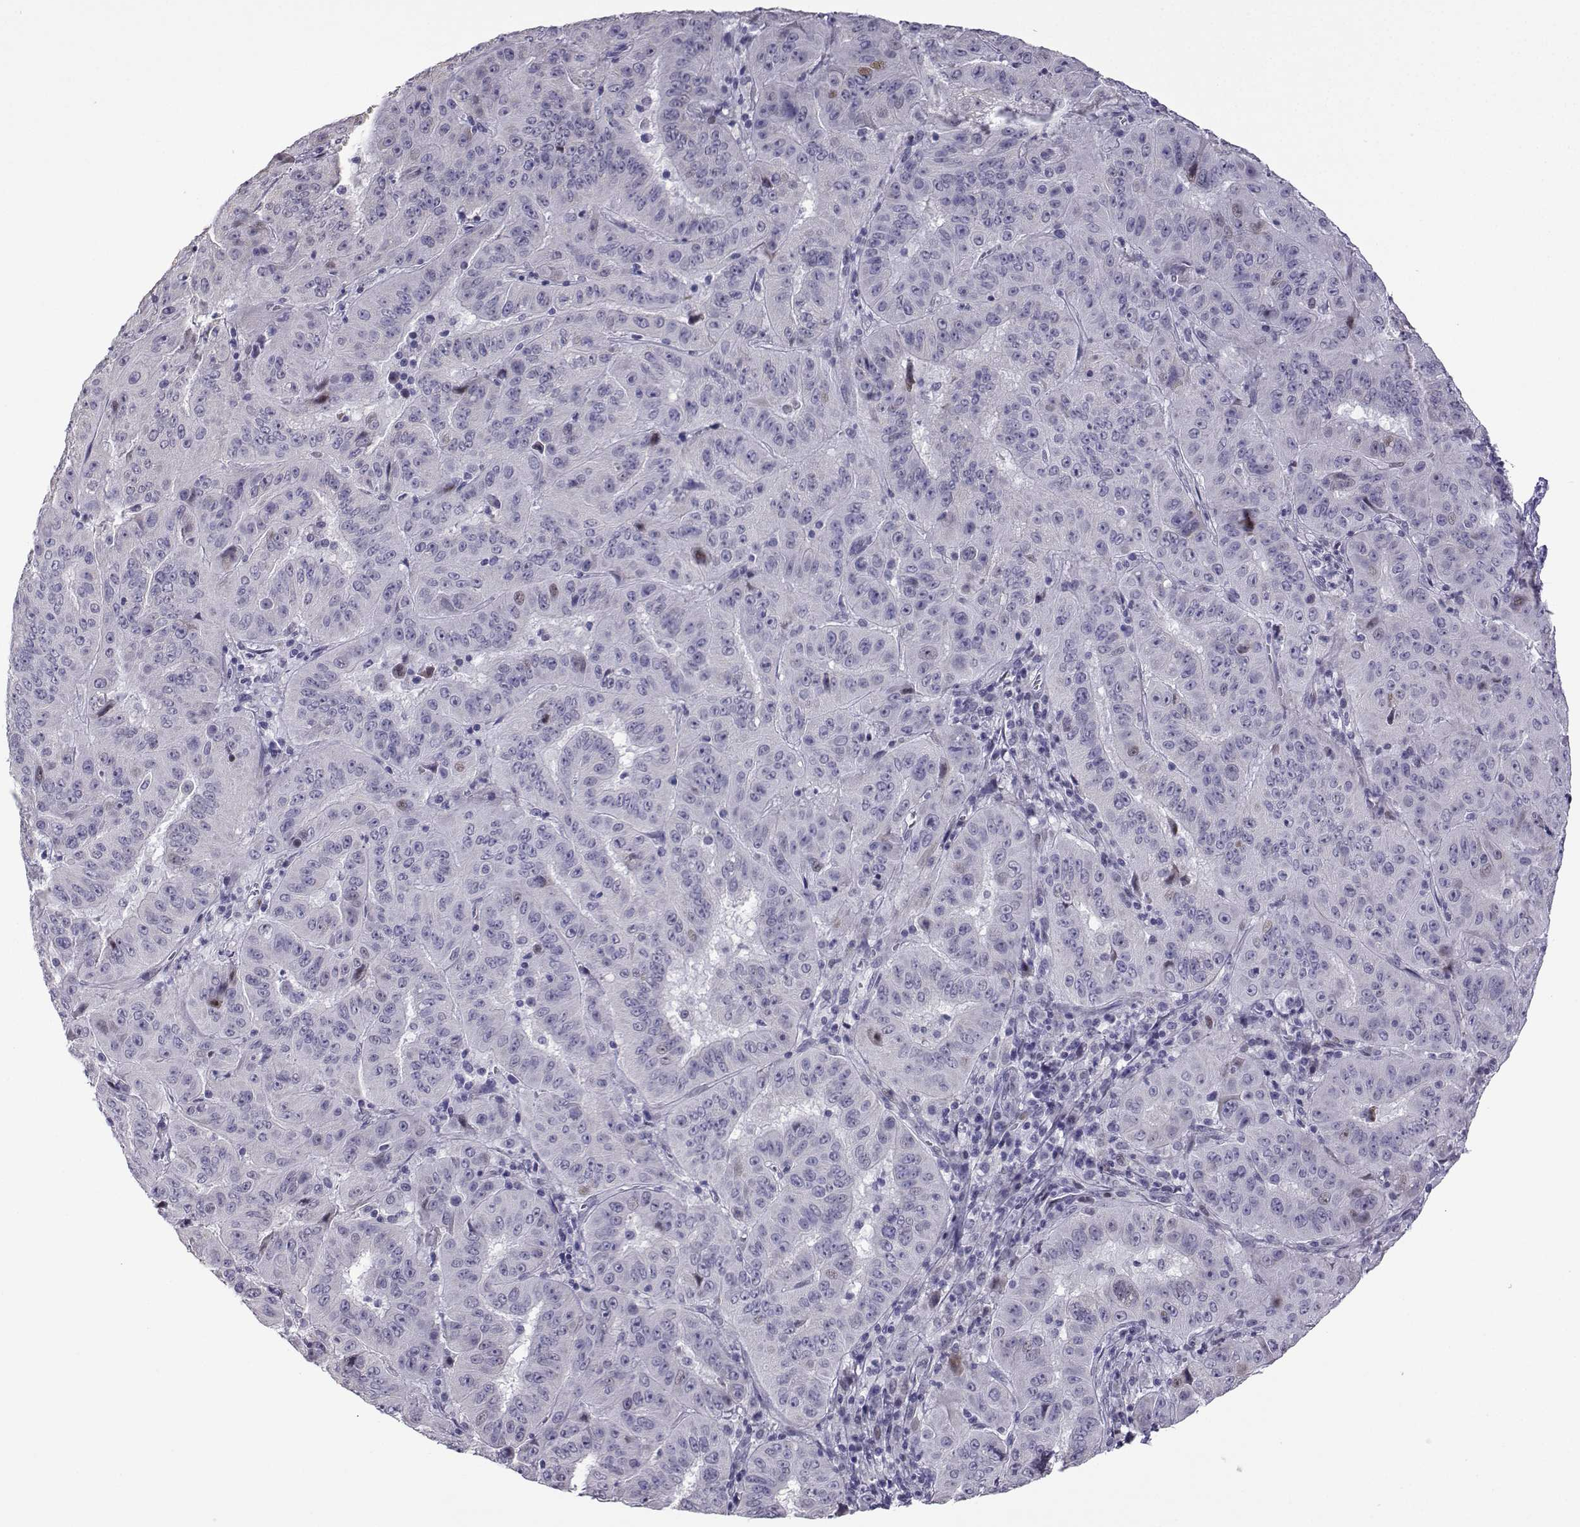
{"staining": {"intensity": "negative", "quantity": "none", "location": "none"}, "tissue": "pancreatic cancer", "cell_type": "Tumor cells", "image_type": "cancer", "snomed": [{"axis": "morphology", "description": "Adenocarcinoma, NOS"}, {"axis": "topography", "description": "Pancreas"}], "caption": "A histopathology image of pancreatic adenocarcinoma stained for a protein exhibits no brown staining in tumor cells.", "gene": "CFAP70", "patient": {"sex": "male", "age": 63}}